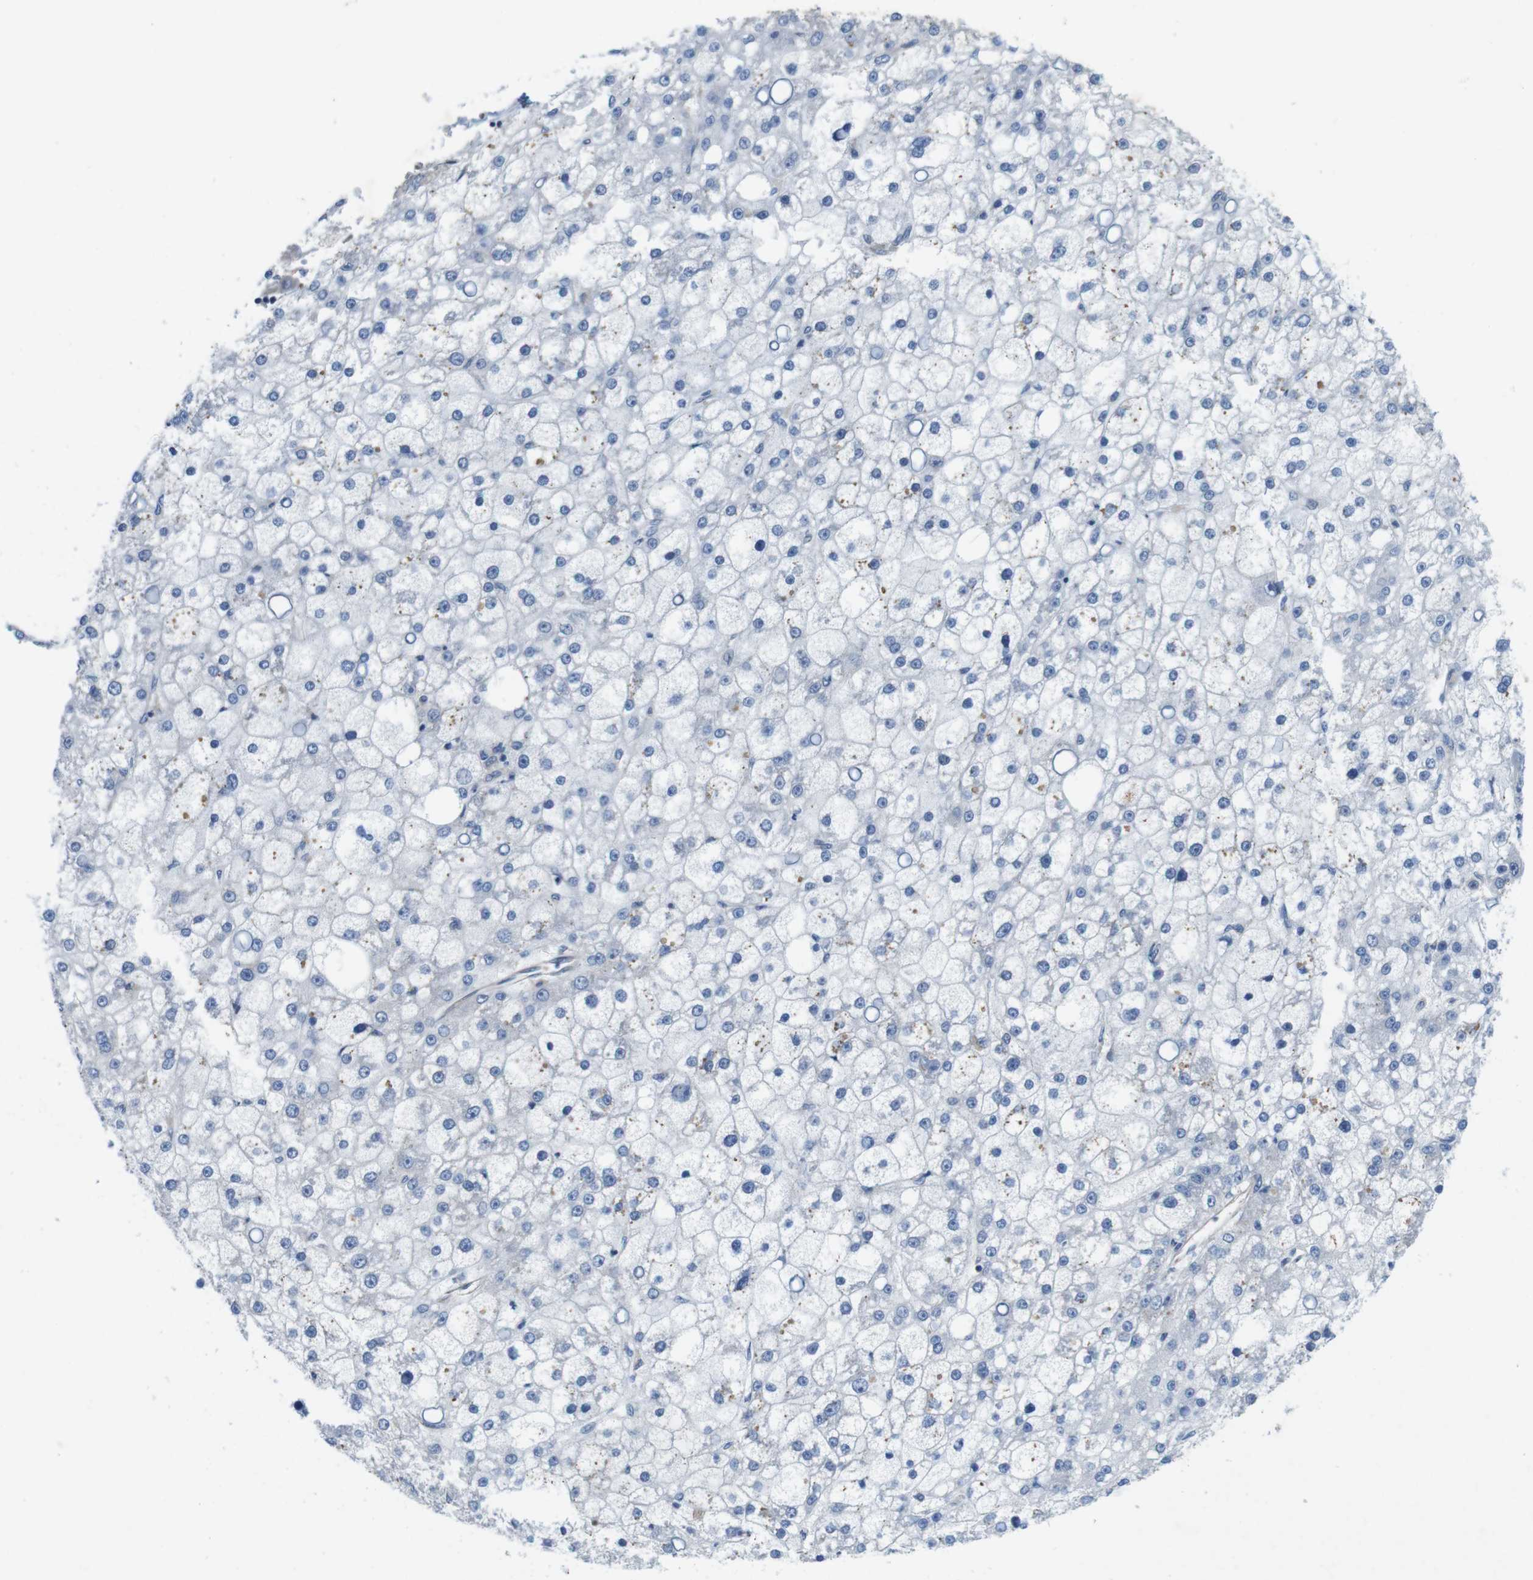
{"staining": {"intensity": "negative", "quantity": "none", "location": "none"}, "tissue": "liver cancer", "cell_type": "Tumor cells", "image_type": "cancer", "snomed": [{"axis": "morphology", "description": "Carcinoma, Hepatocellular, NOS"}, {"axis": "topography", "description": "Liver"}], "caption": "A histopathology image of human hepatocellular carcinoma (liver) is negative for staining in tumor cells.", "gene": "DCLK1", "patient": {"sex": "male", "age": 67}}